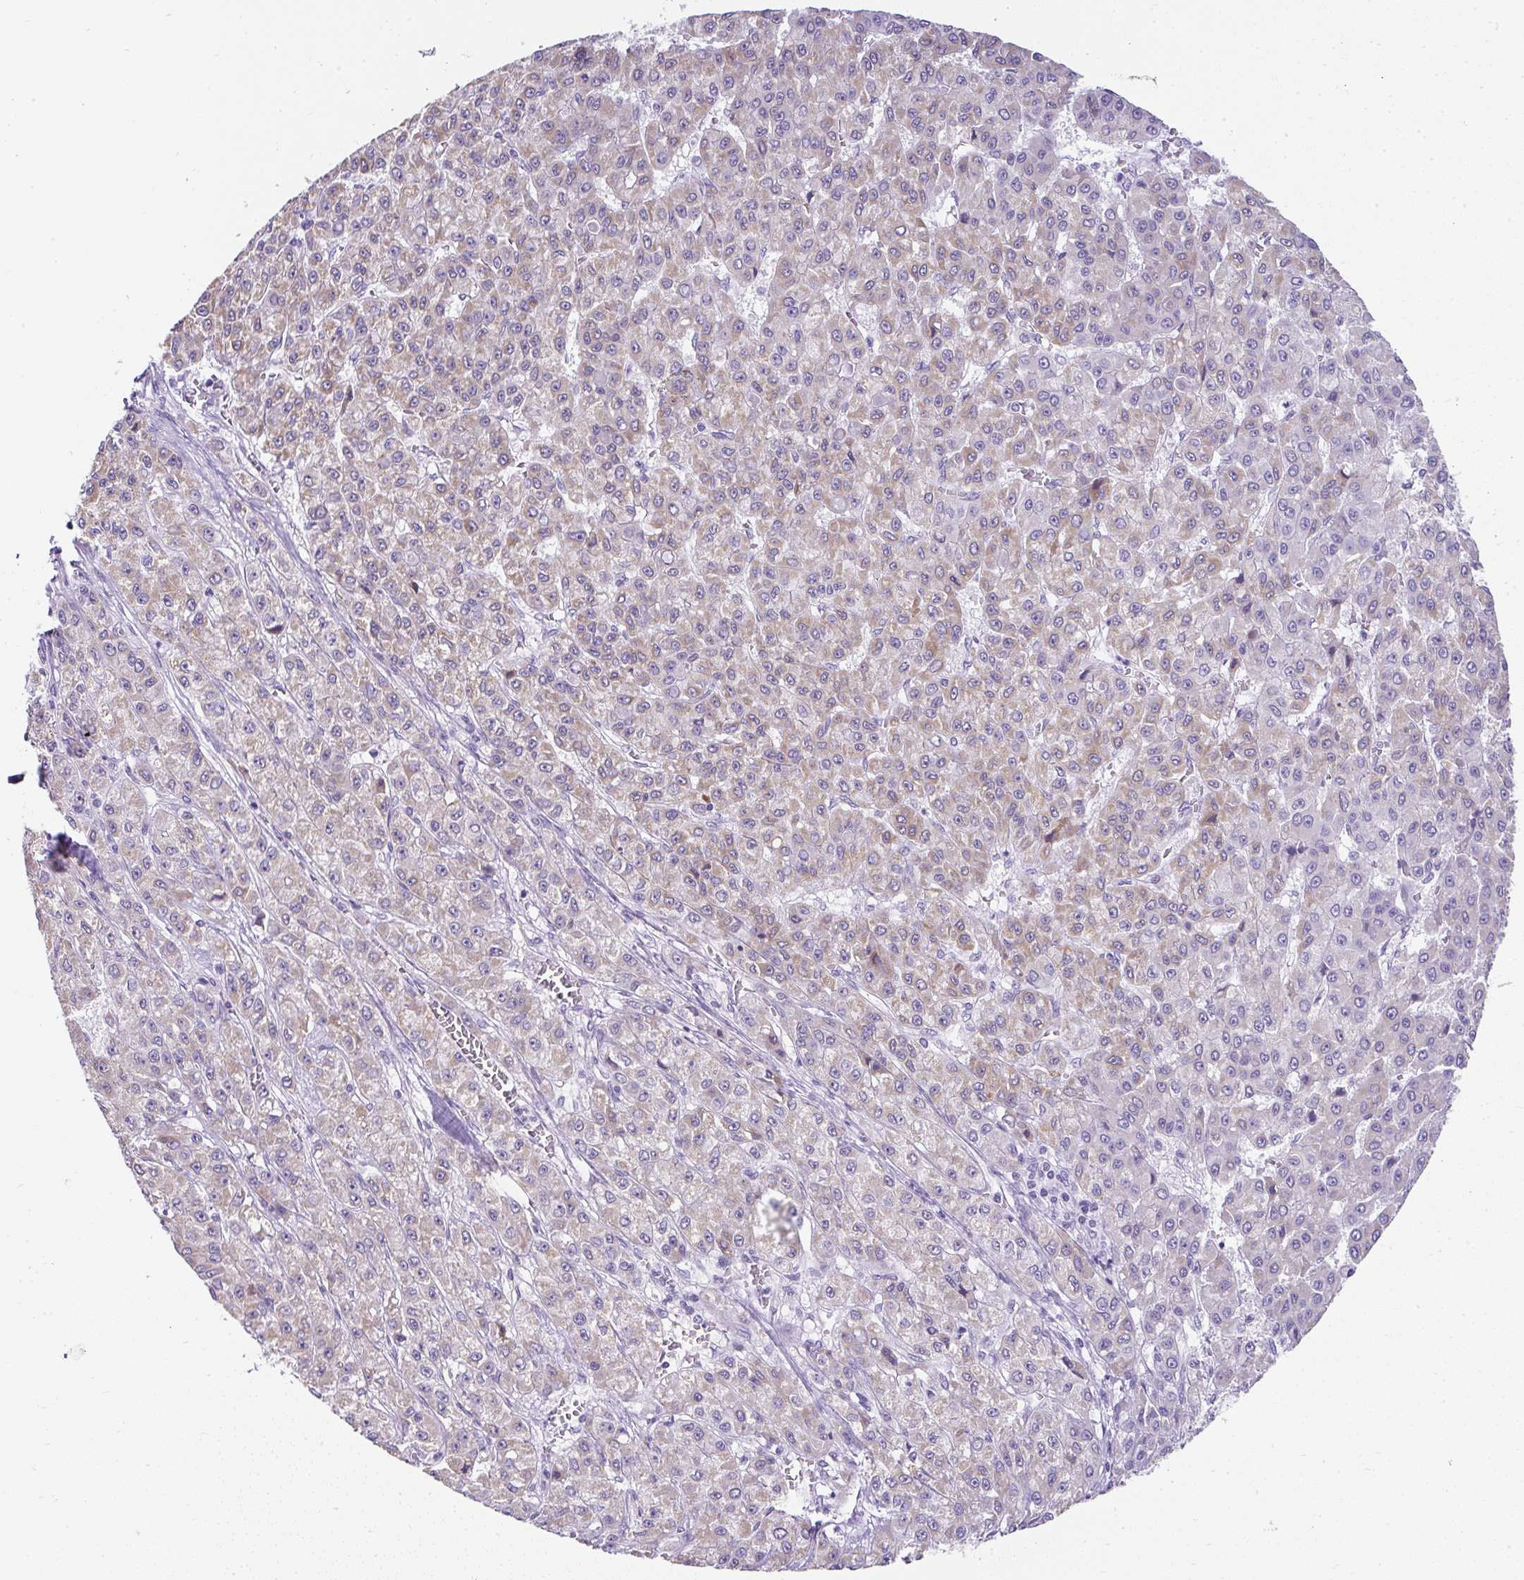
{"staining": {"intensity": "weak", "quantity": "25%-75%", "location": "cytoplasmic/membranous"}, "tissue": "liver cancer", "cell_type": "Tumor cells", "image_type": "cancer", "snomed": [{"axis": "morphology", "description": "Carcinoma, Hepatocellular, NOS"}, {"axis": "topography", "description": "Liver"}], "caption": "There is low levels of weak cytoplasmic/membranous expression in tumor cells of liver hepatocellular carcinoma, as demonstrated by immunohistochemical staining (brown color).", "gene": "RNF183", "patient": {"sex": "male", "age": 70}}